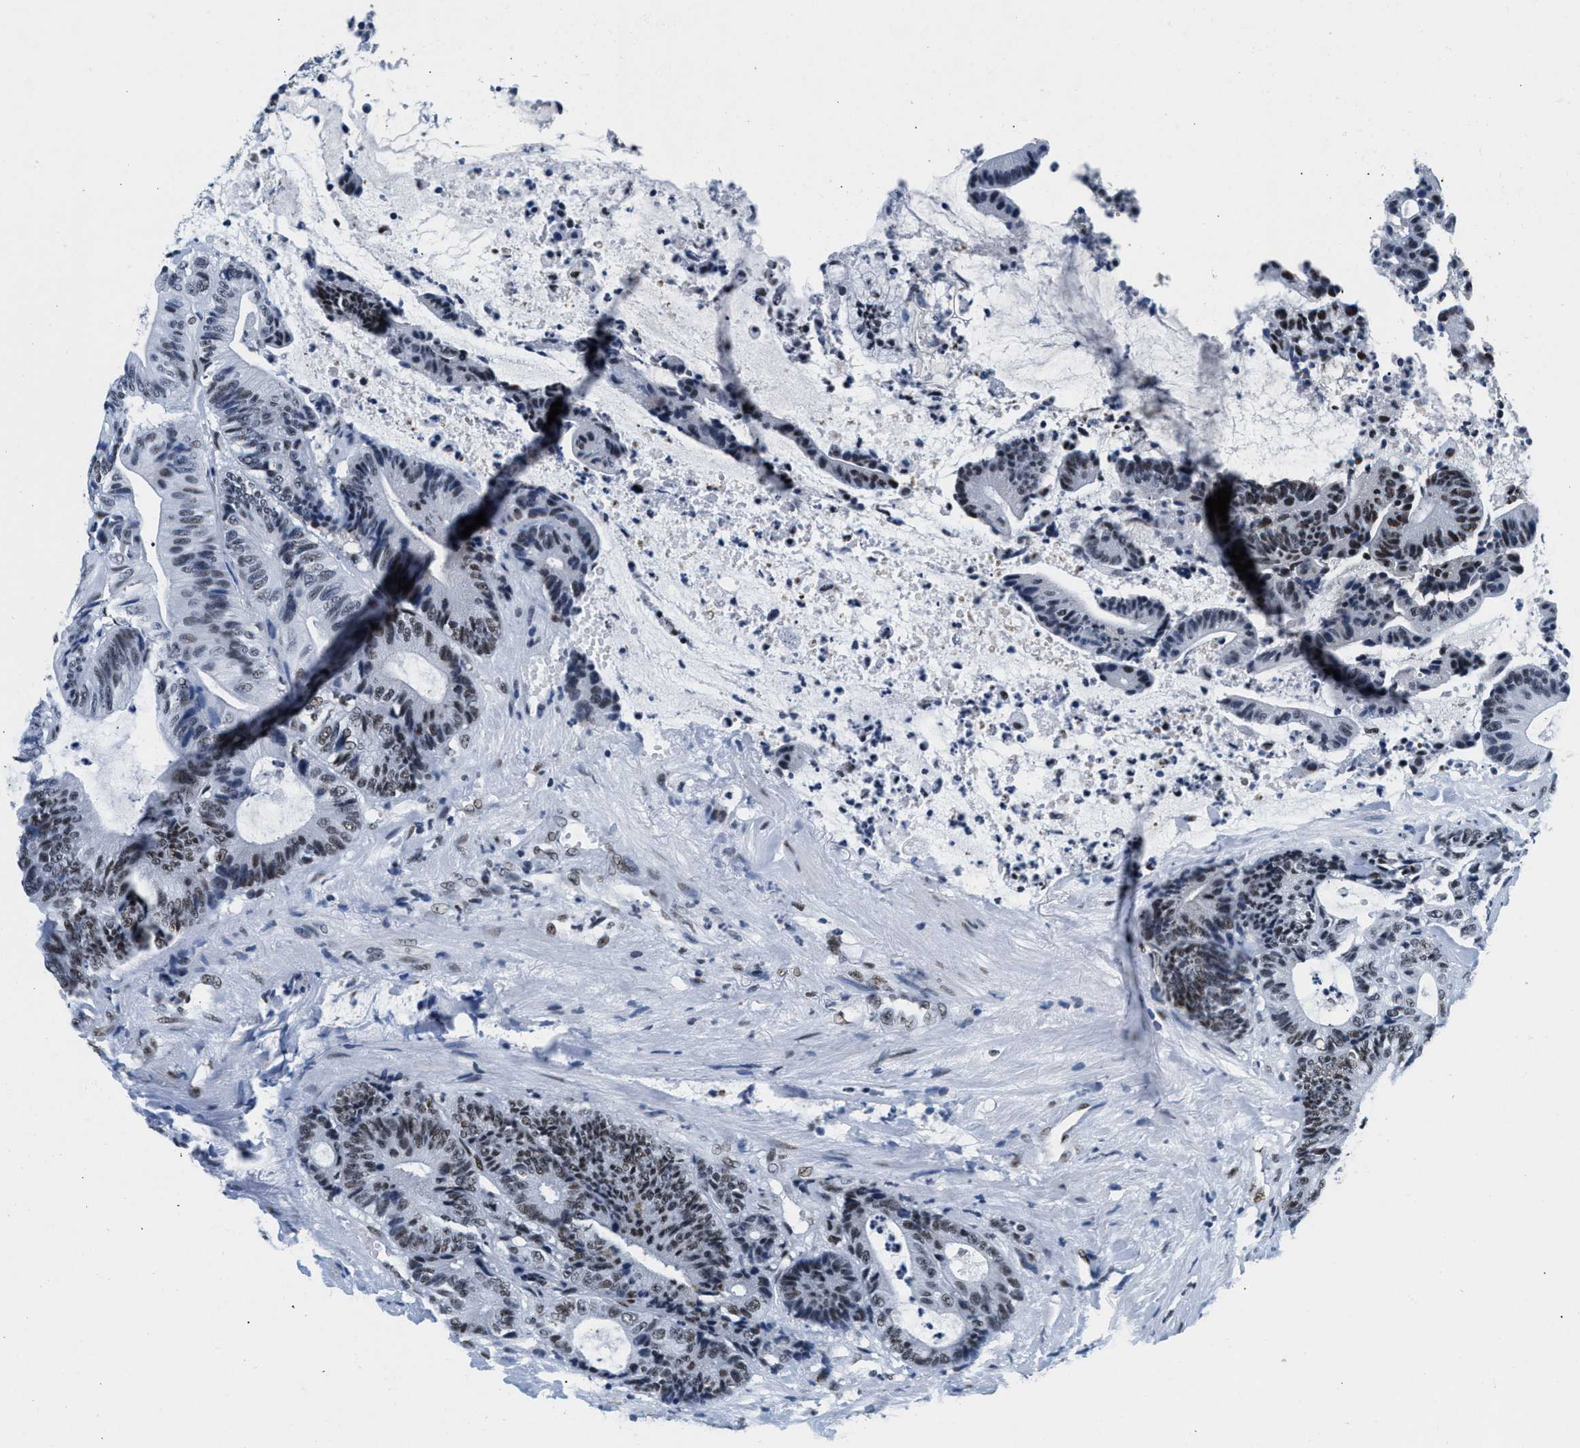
{"staining": {"intensity": "moderate", "quantity": "25%-75%", "location": "nuclear"}, "tissue": "colorectal cancer", "cell_type": "Tumor cells", "image_type": "cancer", "snomed": [{"axis": "morphology", "description": "Adenocarcinoma, NOS"}, {"axis": "topography", "description": "Colon"}], "caption": "Colorectal adenocarcinoma stained with immunohistochemistry (IHC) shows moderate nuclear staining in approximately 25%-75% of tumor cells.", "gene": "RAD50", "patient": {"sex": "female", "age": 84}}